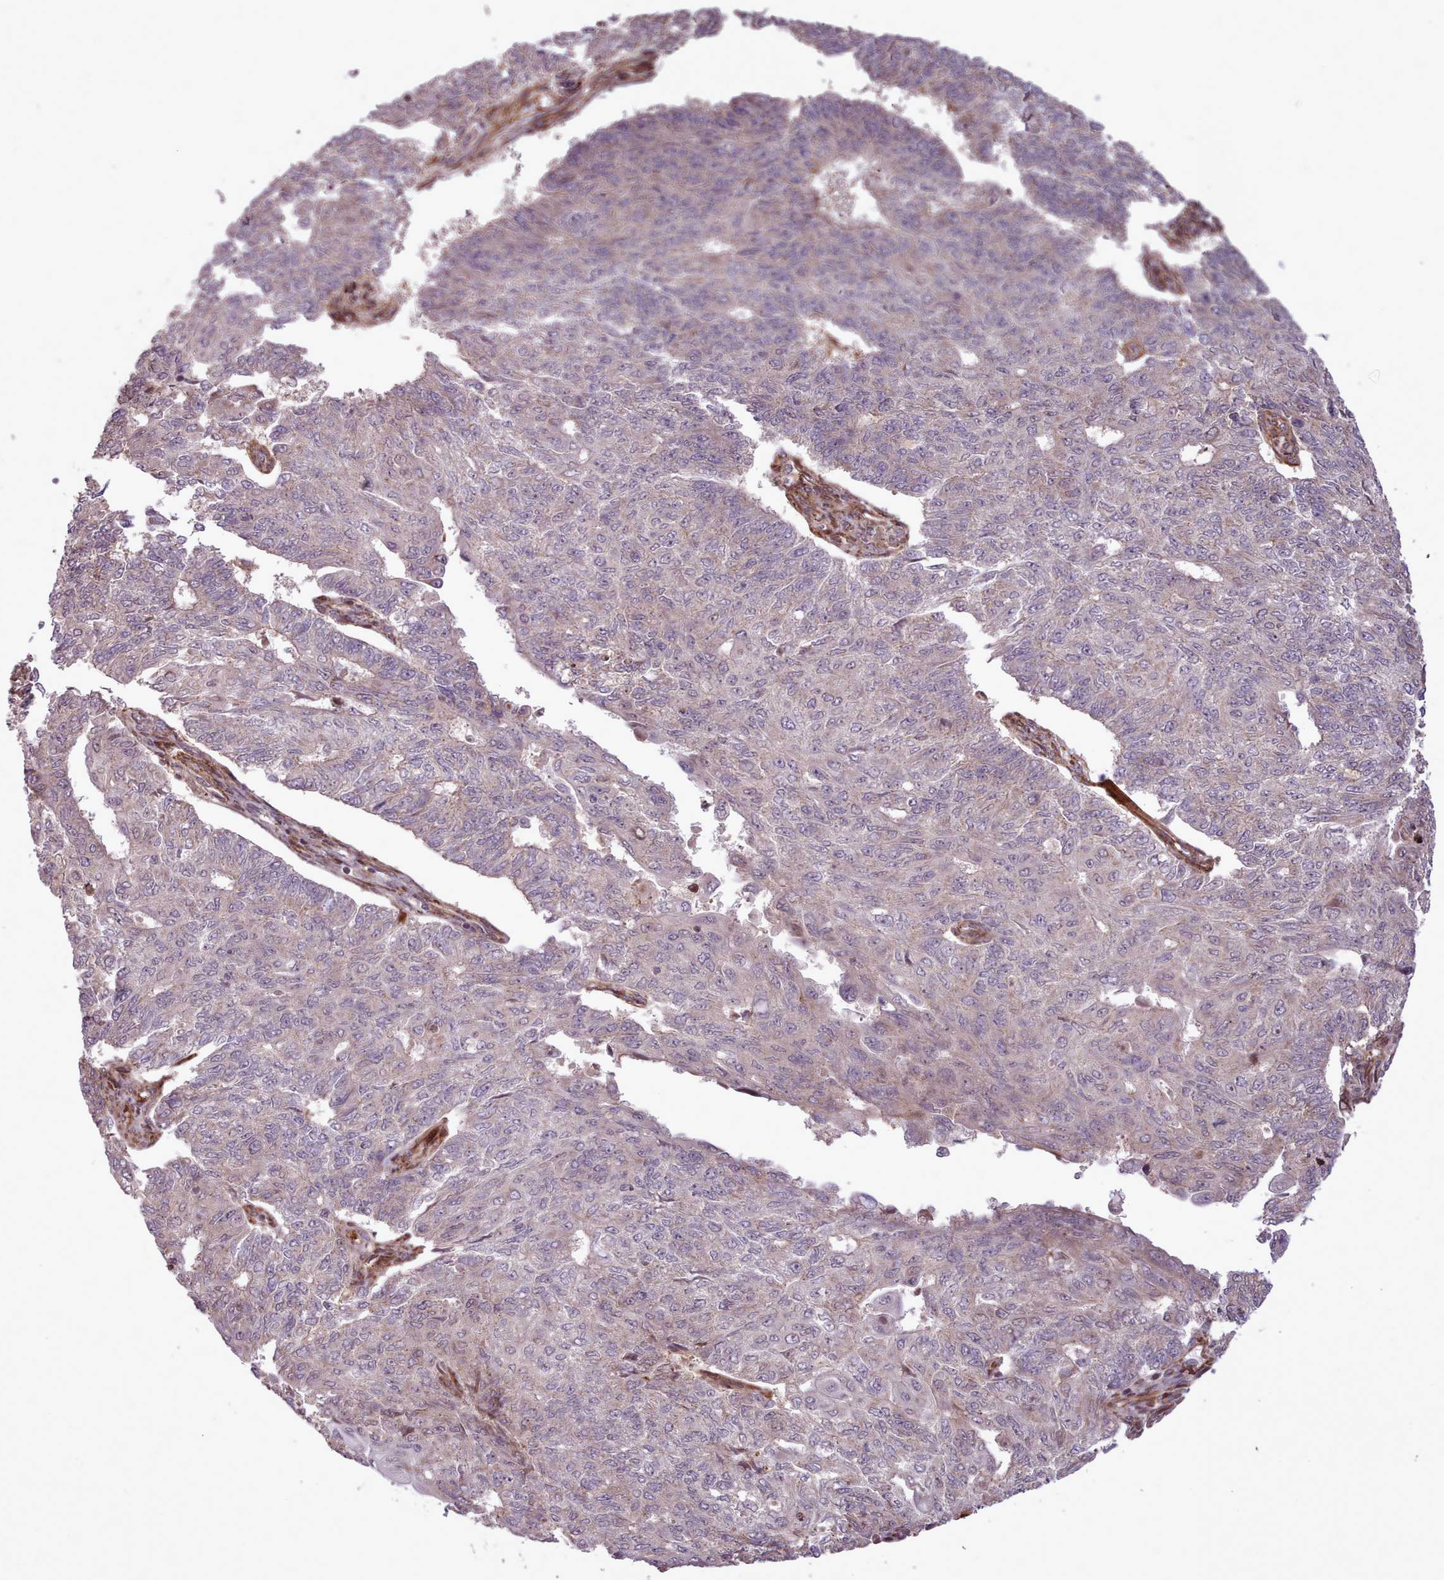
{"staining": {"intensity": "negative", "quantity": "none", "location": "none"}, "tissue": "endometrial cancer", "cell_type": "Tumor cells", "image_type": "cancer", "snomed": [{"axis": "morphology", "description": "Adenocarcinoma, NOS"}, {"axis": "topography", "description": "Endometrium"}], "caption": "There is no significant staining in tumor cells of endometrial cancer (adenocarcinoma).", "gene": "NLRP7", "patient": {"sex": "female", "age": 32}}